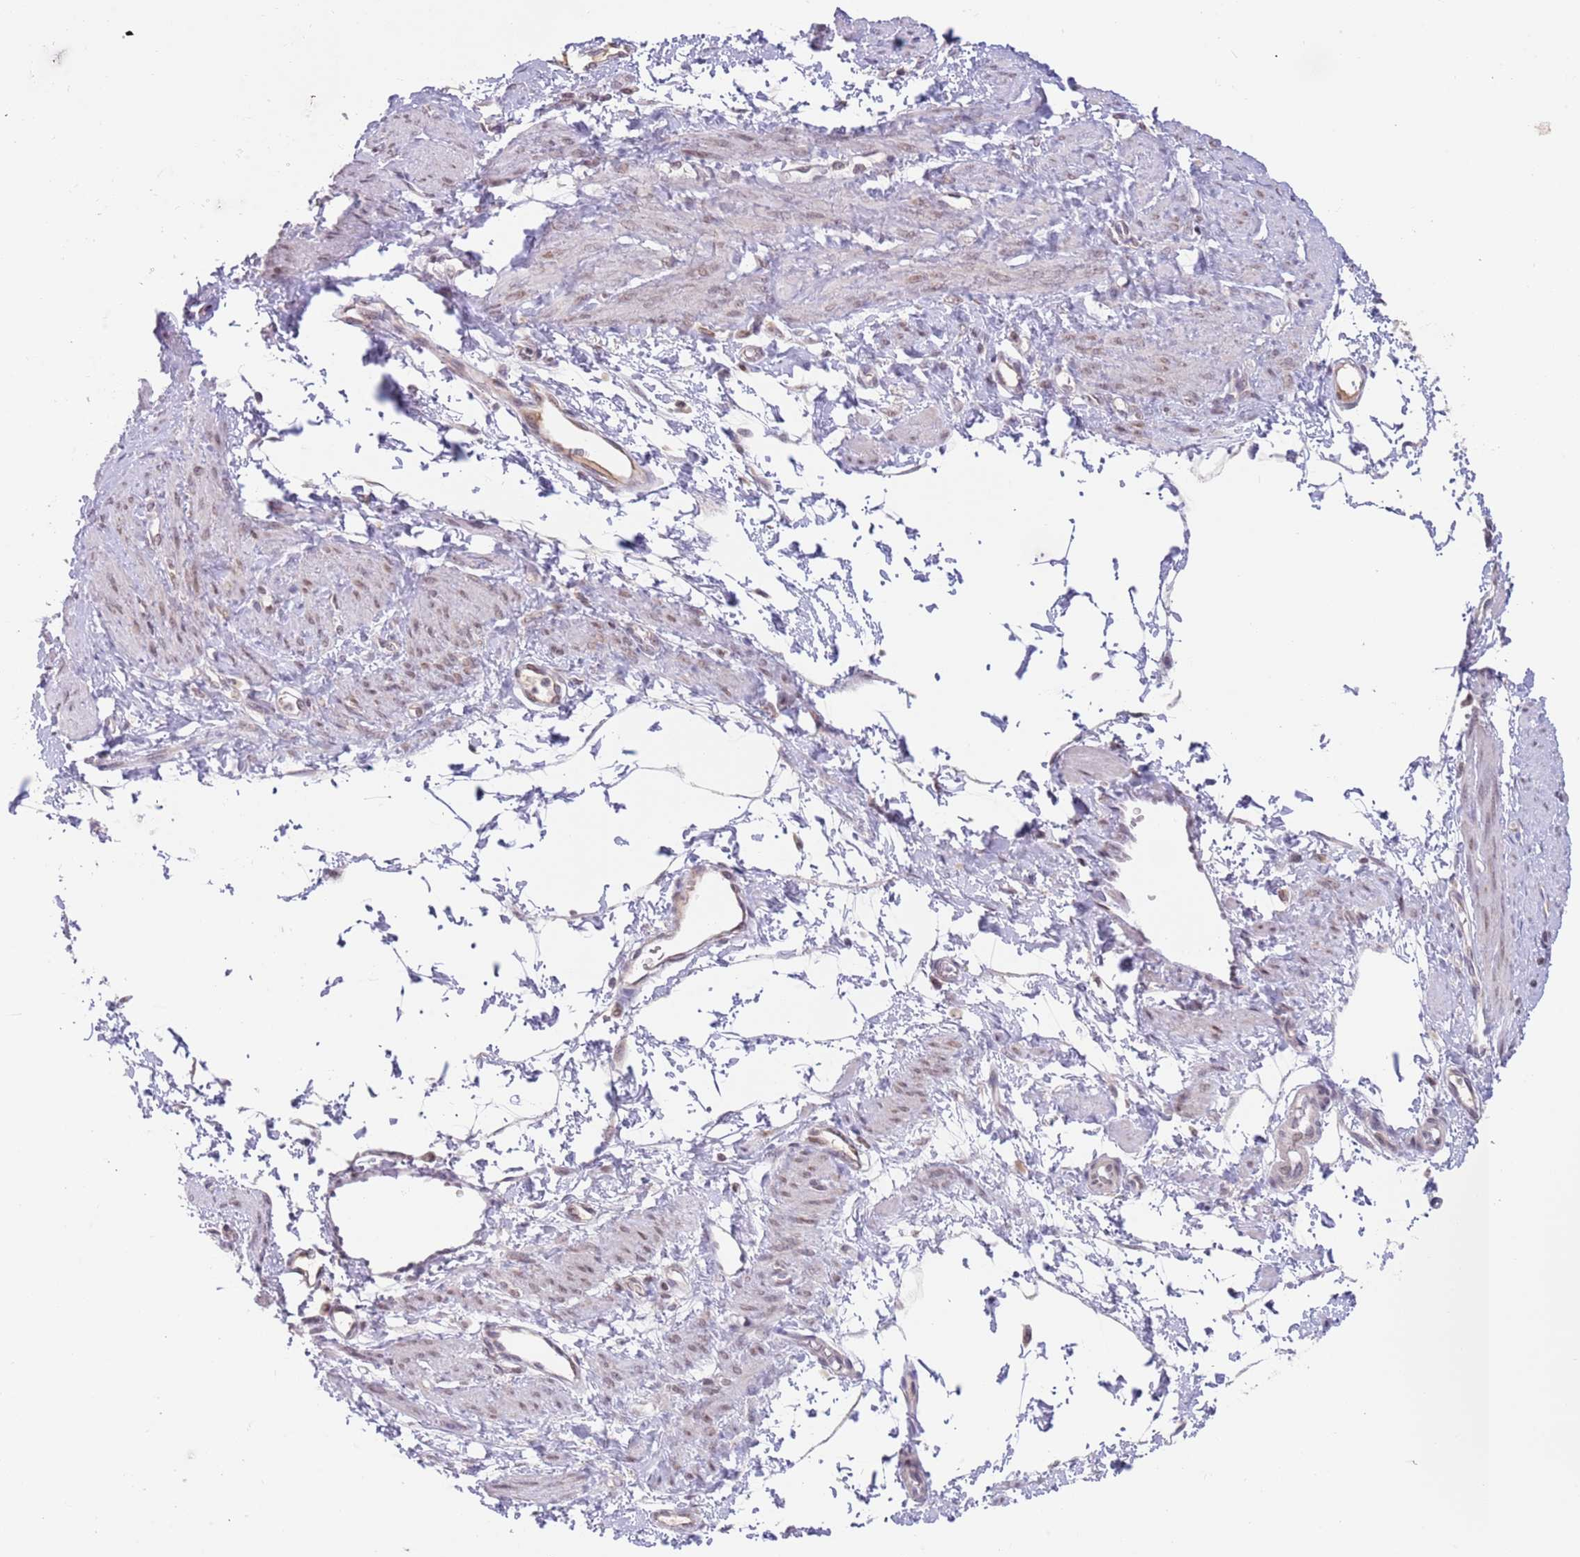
{"staining": {"intensity": "weak", "quantity": "25%-75%", "location": "nuclear"}, "tissue": "smooth muscle", "cell_type": "Smooth muscle cells", "image_type": "normal", "snomed": [{"axis": "morphology", "description": "Normal tissue, NOS"}, {"axis": "topography", "description": "Smooth muscle"}, {"axis": "topography", "description": "Uterus"}], "caption": "Smooth muscle stained for a protein demonstrates weak nuclear positivity in smooth muscle cells. Ihc stains the protein in brown and the nuclei are stained blue.", "gene": "TIMM13", "patient": {"sex": "female", "age": 39}}